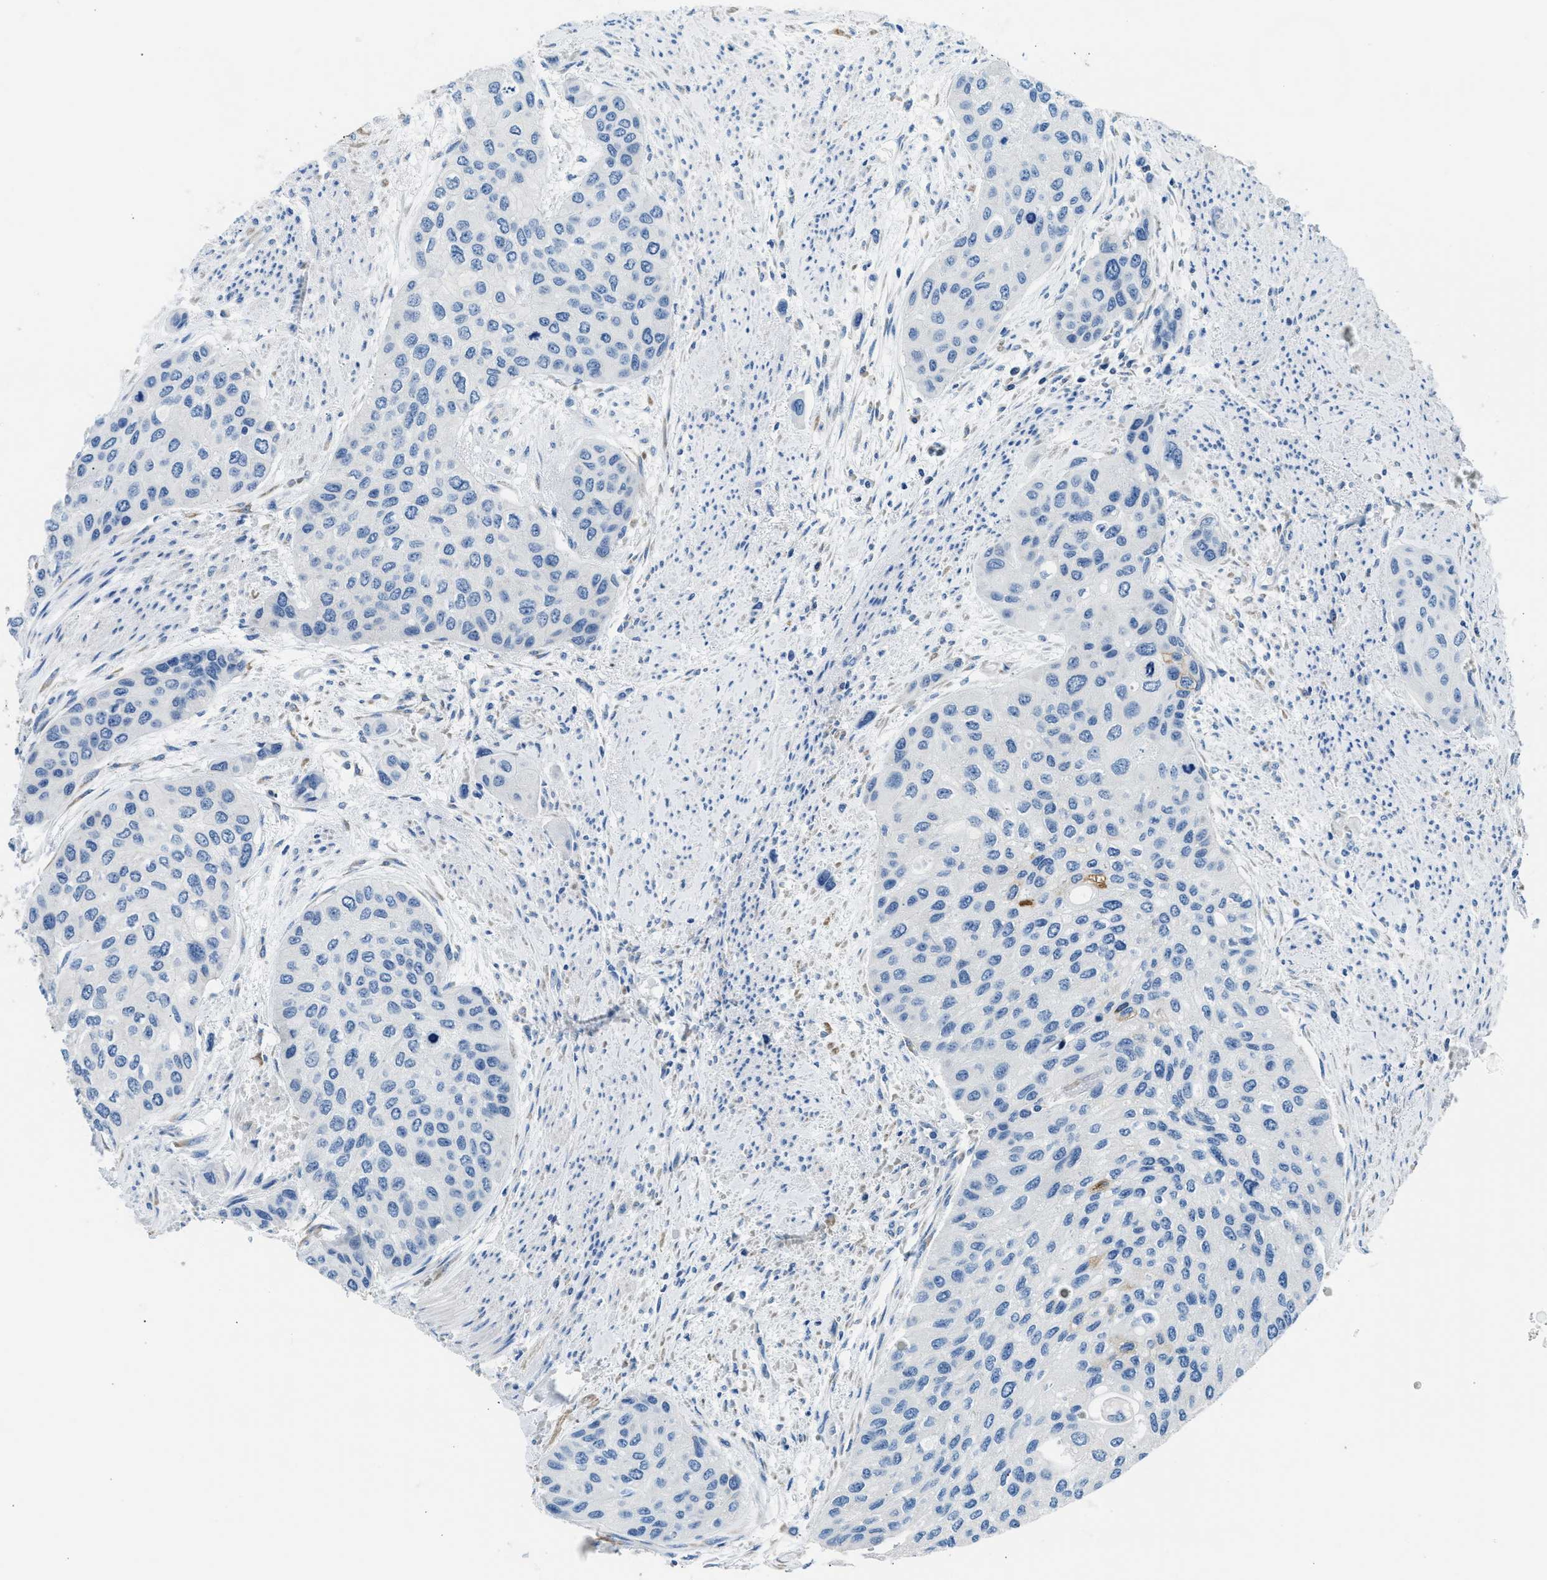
{"staining": {"intensity": "negative", "quantity": "none", "location": "none"}, "tissue": "urothelial cancer", "cell_type": "Tumor cells", "image_type": "cancer", "snomed": [{"axis": "morphology", "description": "Urothelial carcinoma, High grade"}, {"axis": "topography", "description": "Urinary bladder"}], "caption": "DAB immunohistochemical staining of urothelial cancer displays no significant positivity in tumor cells.", "gene": "CLDN18", "patient": {"sex": "female", "age": 56}}